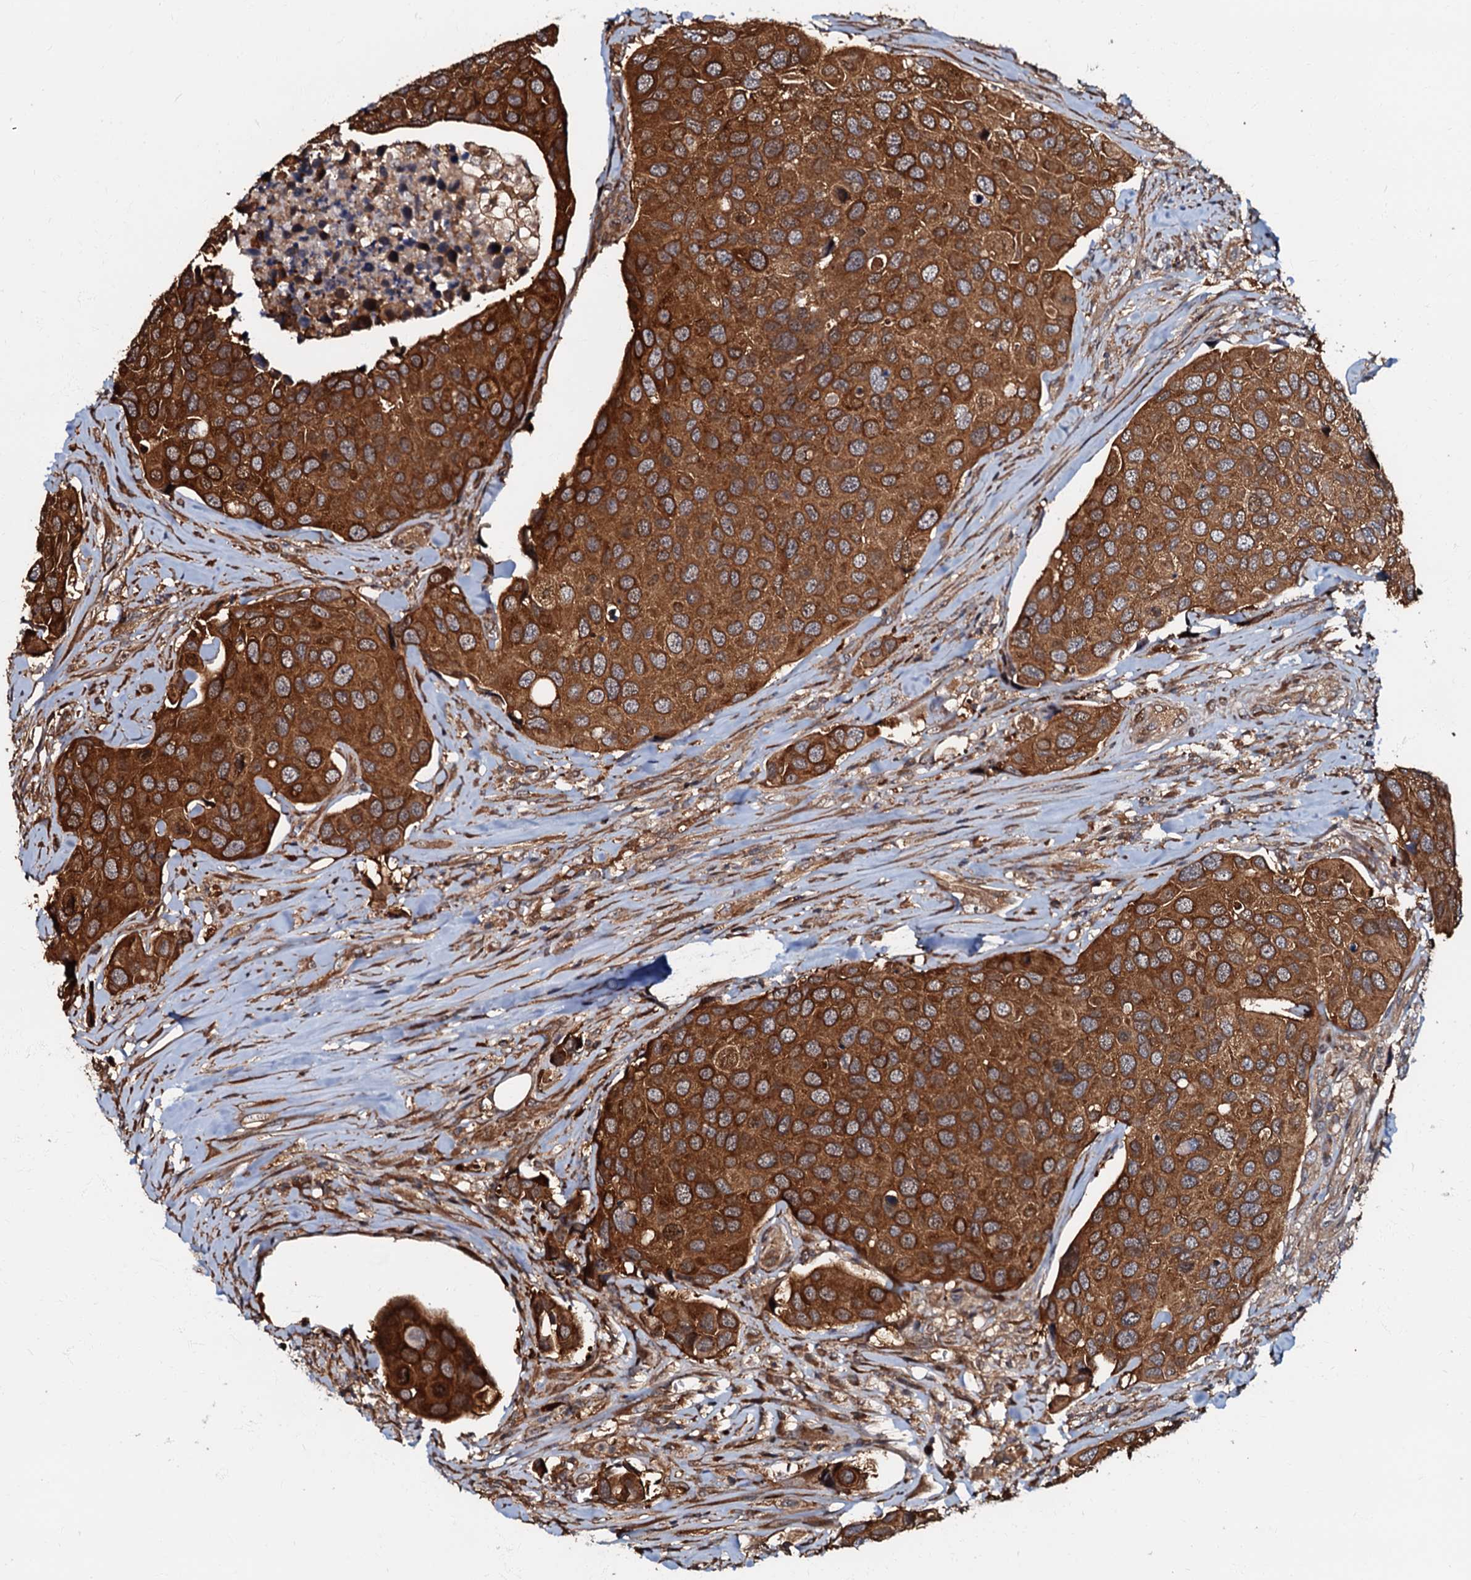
{"staining": {"intensity": "strong", "quantity": ">75%", "location": "cytoplasmic/membranous"}, "tissue": "urothelial cancer", "cell_type": "Tumor cells", "image_type": "cancer", "snomed": [{"axis": "morphology", "description": "Urothelial carcinoma, High grade"}, {"axis": "topography", "description": "Urinary bladder"}], "caption": "Immunohistochemical staining of high-grade urothelial carcinoma displays high levels of strong cytoplasmic/membranous positivity in approximately >75% of tumor cells.", "gene": "OSBP", "patient": {"sex": "male", "age": 74}}